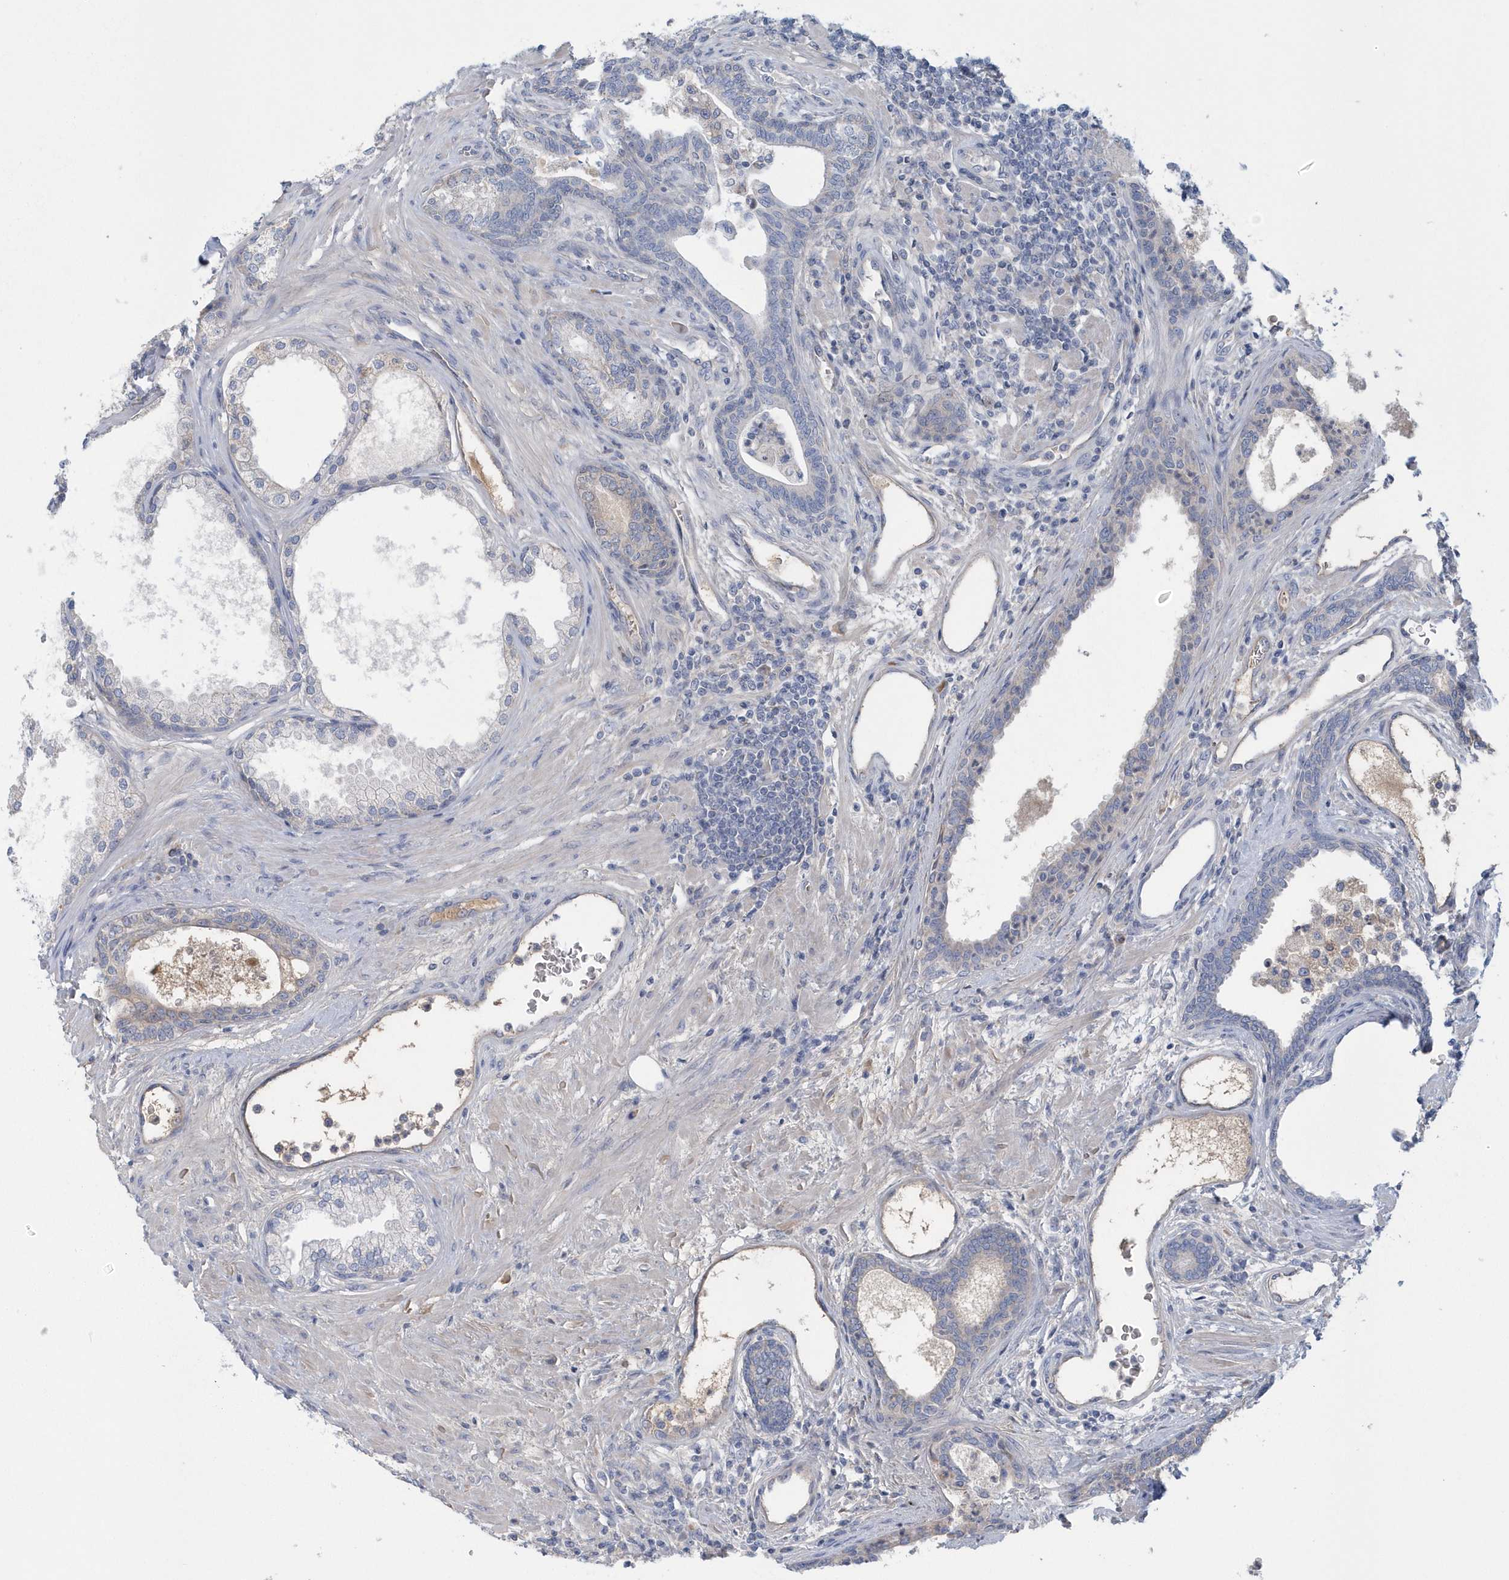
{"staining": {"intensity": "negative", "quantity": "none", "location": "none"}, "tissue": "prostate", "cell_type": "Glandular cells", "image_type": "normal", "snomed": [{"axis": "morphology", "description": "Normal tissue, NOS"}, {"axis": "topography", "description": "Prostate"}], "caption": "Human prostate stained for a protein using immunohistochemistry exhibits no expression in glandular cells.", "gene": "SPATA18", "patient": {"sex": "male", "age": 76}}